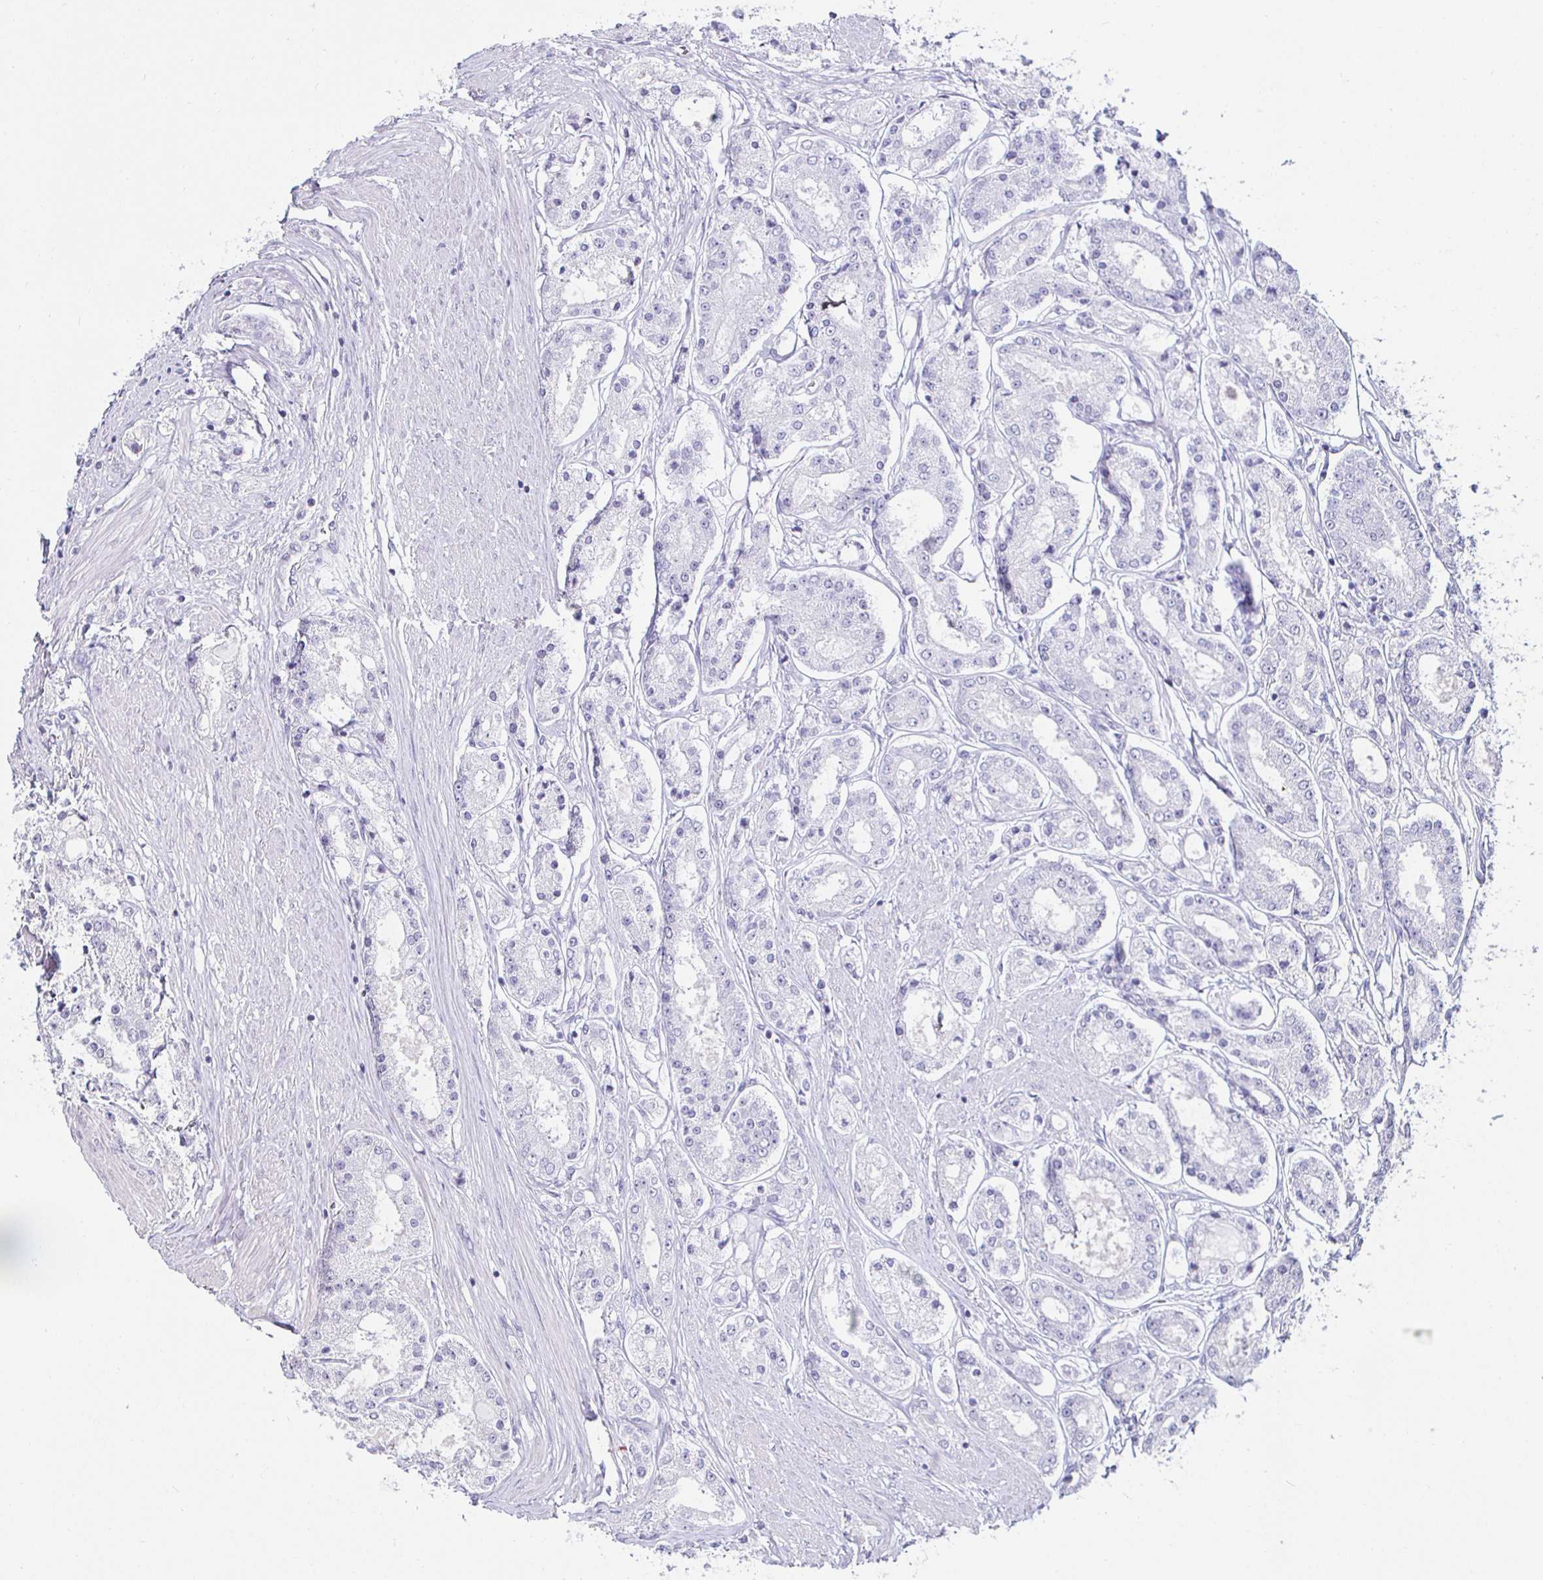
{"staining": {"intensity": "negative", "quantity": "none", "location": "none"}, "tissue": "prostate cancer", "cell_type": "Tumor cells", "image_type": "cancer", "snomed": [{"axis": "morphology", "description": "Adenocarcinoma, High grade"}, {"axis": "topography", "description": "Prostate"}], "caption": "A high-resolution histopathology image shows IHC staining of prostate cancer (adenocarcinoma (high-grade)), which demonstrates no significant positivity in tumor cells.", "gene": "MLH1", "patient": {"sex": "male", "age": 66}}